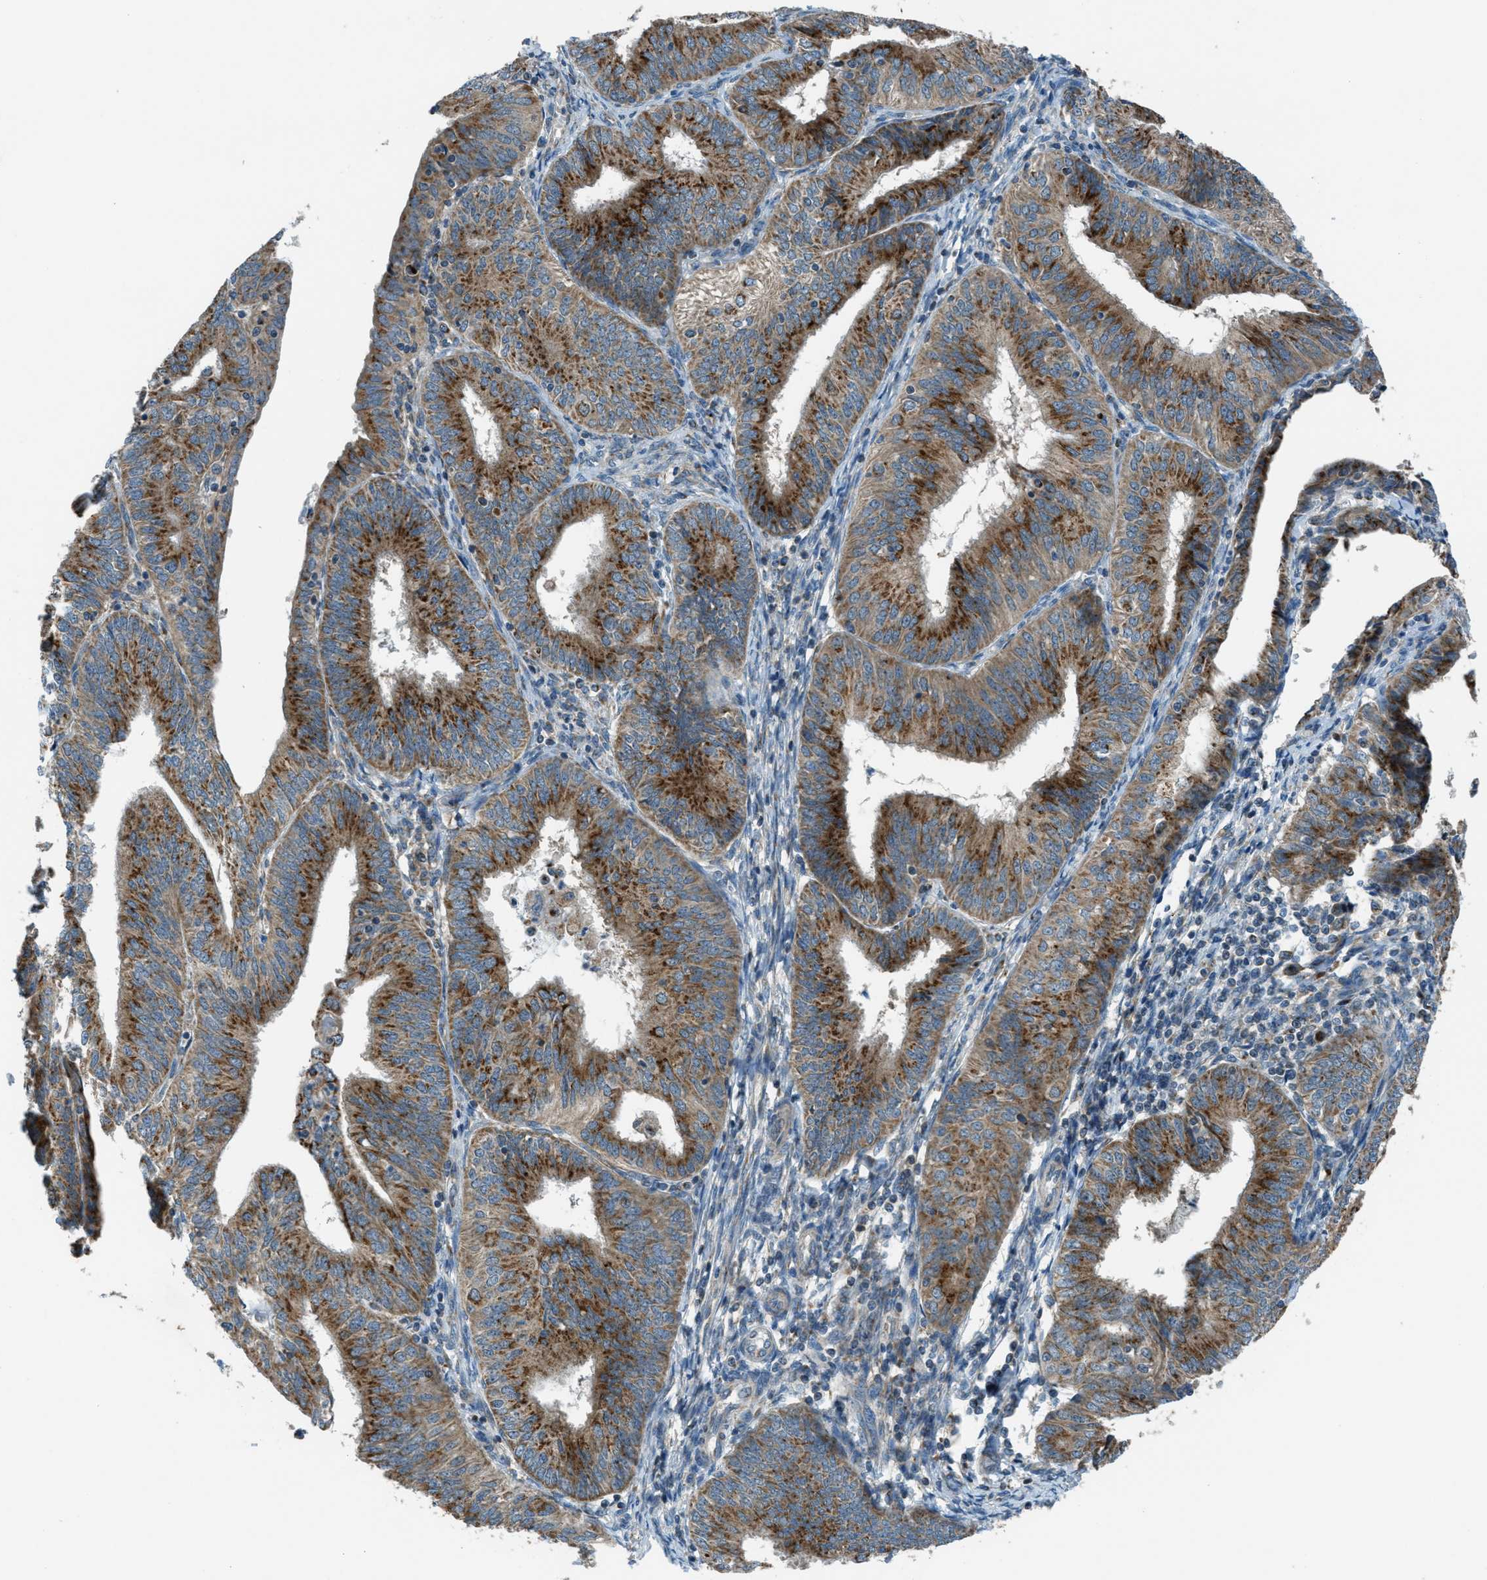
{"staining": {"intensity": "strong", "quantity": ">75%", "location": "cytoplasmic/membranous"}, "tissue": "endometrial cancer", "cell_type": "Tumor cells", "image_type": "cancer", "snomed": [{"axis": "morphology", "description": "Adenocarcinoma, NOS"}, {"axis": "topography", "description": "Endometrium"}], "caption": "Protein expression by IHC reveals strong cytoplasmic/membranous expression in about >75% of tumor cells in endometrial cancer.", "gene": "BCKDK", "patient": {"sex": "female", "age": 58}}